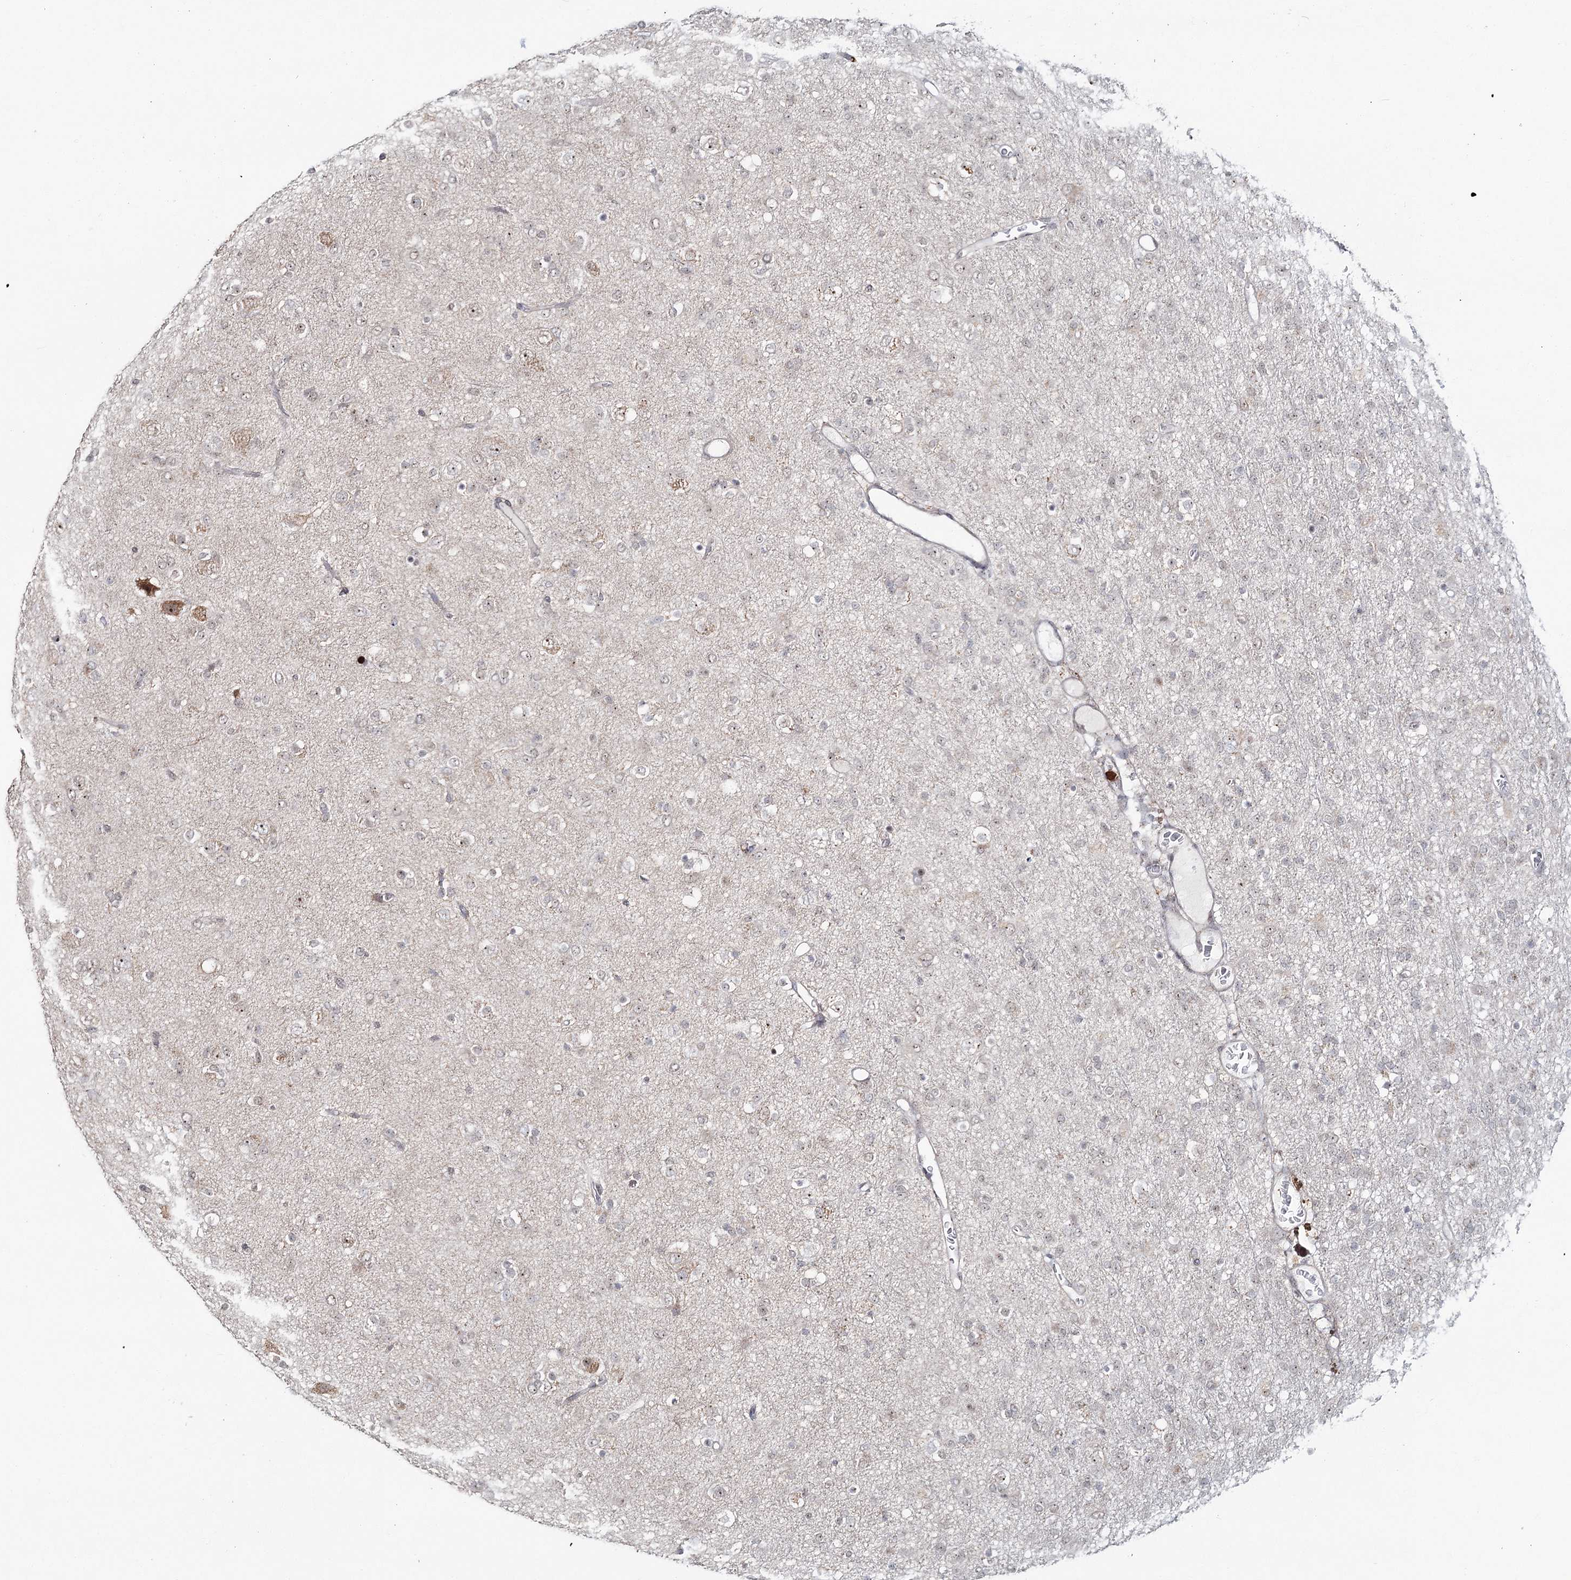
{"staining": {"intensity": "weak", "quantity": "<25%", "location": "cytoplasmic/membranous"}, "tissue": "glioma", "cell_type": "Tumor cells", "image_type": "cancer", "snomed": [{"axis": "morphology", "description": "Glioma, malignant, Low grade"}, {"axis": "topography", "description": "Brain"}], "caption": "High power microscopy photomicrograph of an immunohistochemistry (IHC) histopathology image of malignant low-grade glioma, revealing no significant positivity in tumor cells. The staining is performed using DAB (3,3'-diaminobenzidine) brown chromogen with nuclei counter-stained in using hematoxylin.", "gene": "ATAD1", "patient": {"sex": "male", "age": 65}}